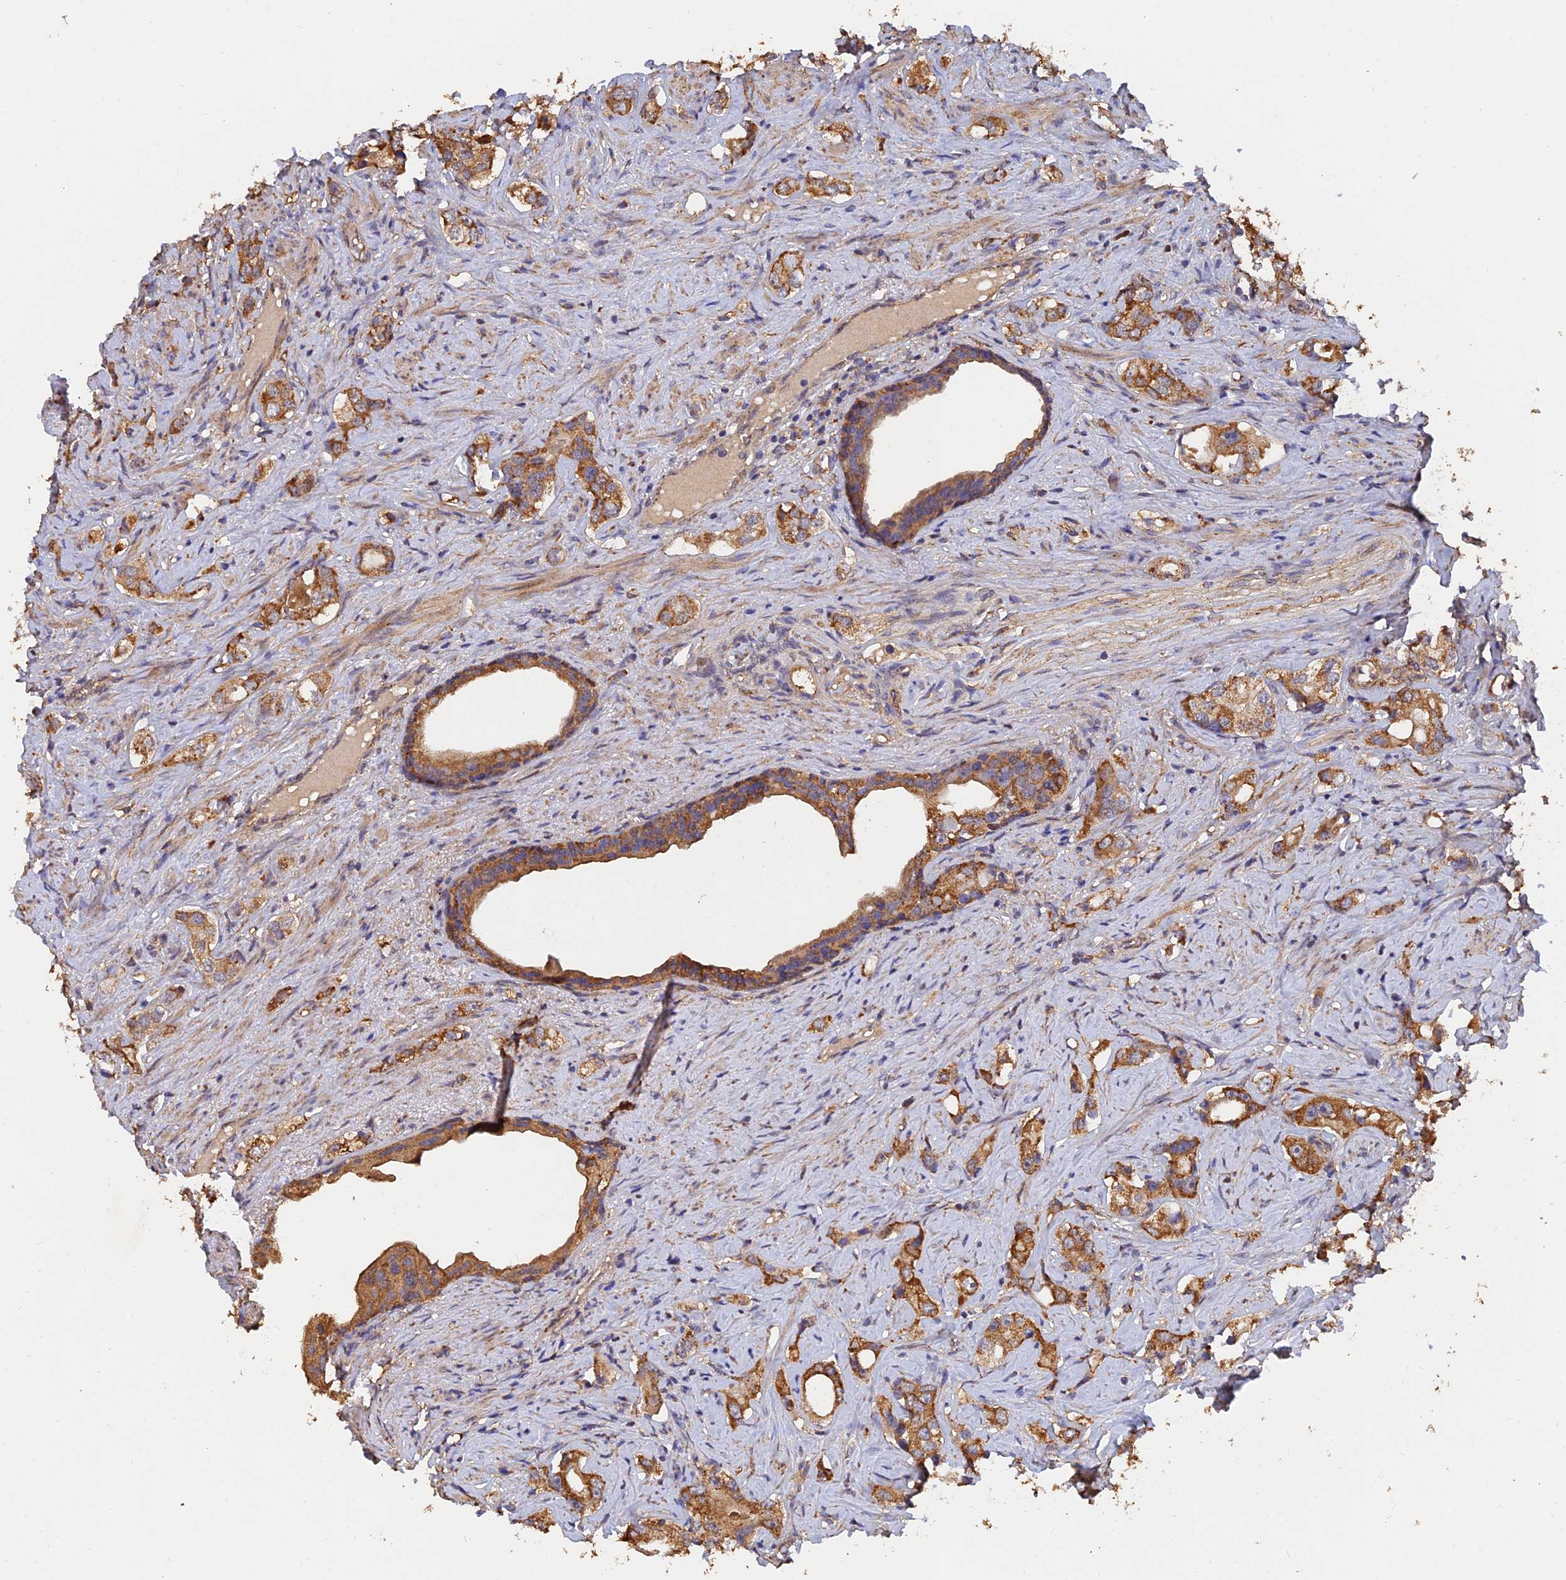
{"staining": {"intensity": "moderate", "quantity": ">75%", "location": "cytoplasmic/membranous"}, "tissue": "prostate cancer", "cell_type": "Tumor cells", "image_type": "cancer", "snomed": [{"axis": "morphology", "description": "Adenocarcinoma, High grade"}, {"axis": "topography", "description": "Prostate"}], "caption": "Immunohistochemistry (DAB (3,3'-diaminobenzidine)) staining of prostate adenocarcinoma (high-grade) displays moderate cytoplasmic/membranous protein positivity in about >75% of tumor cells.", "gene": "SLC38A11", "patient": {"sex": "male", "age": 63}}